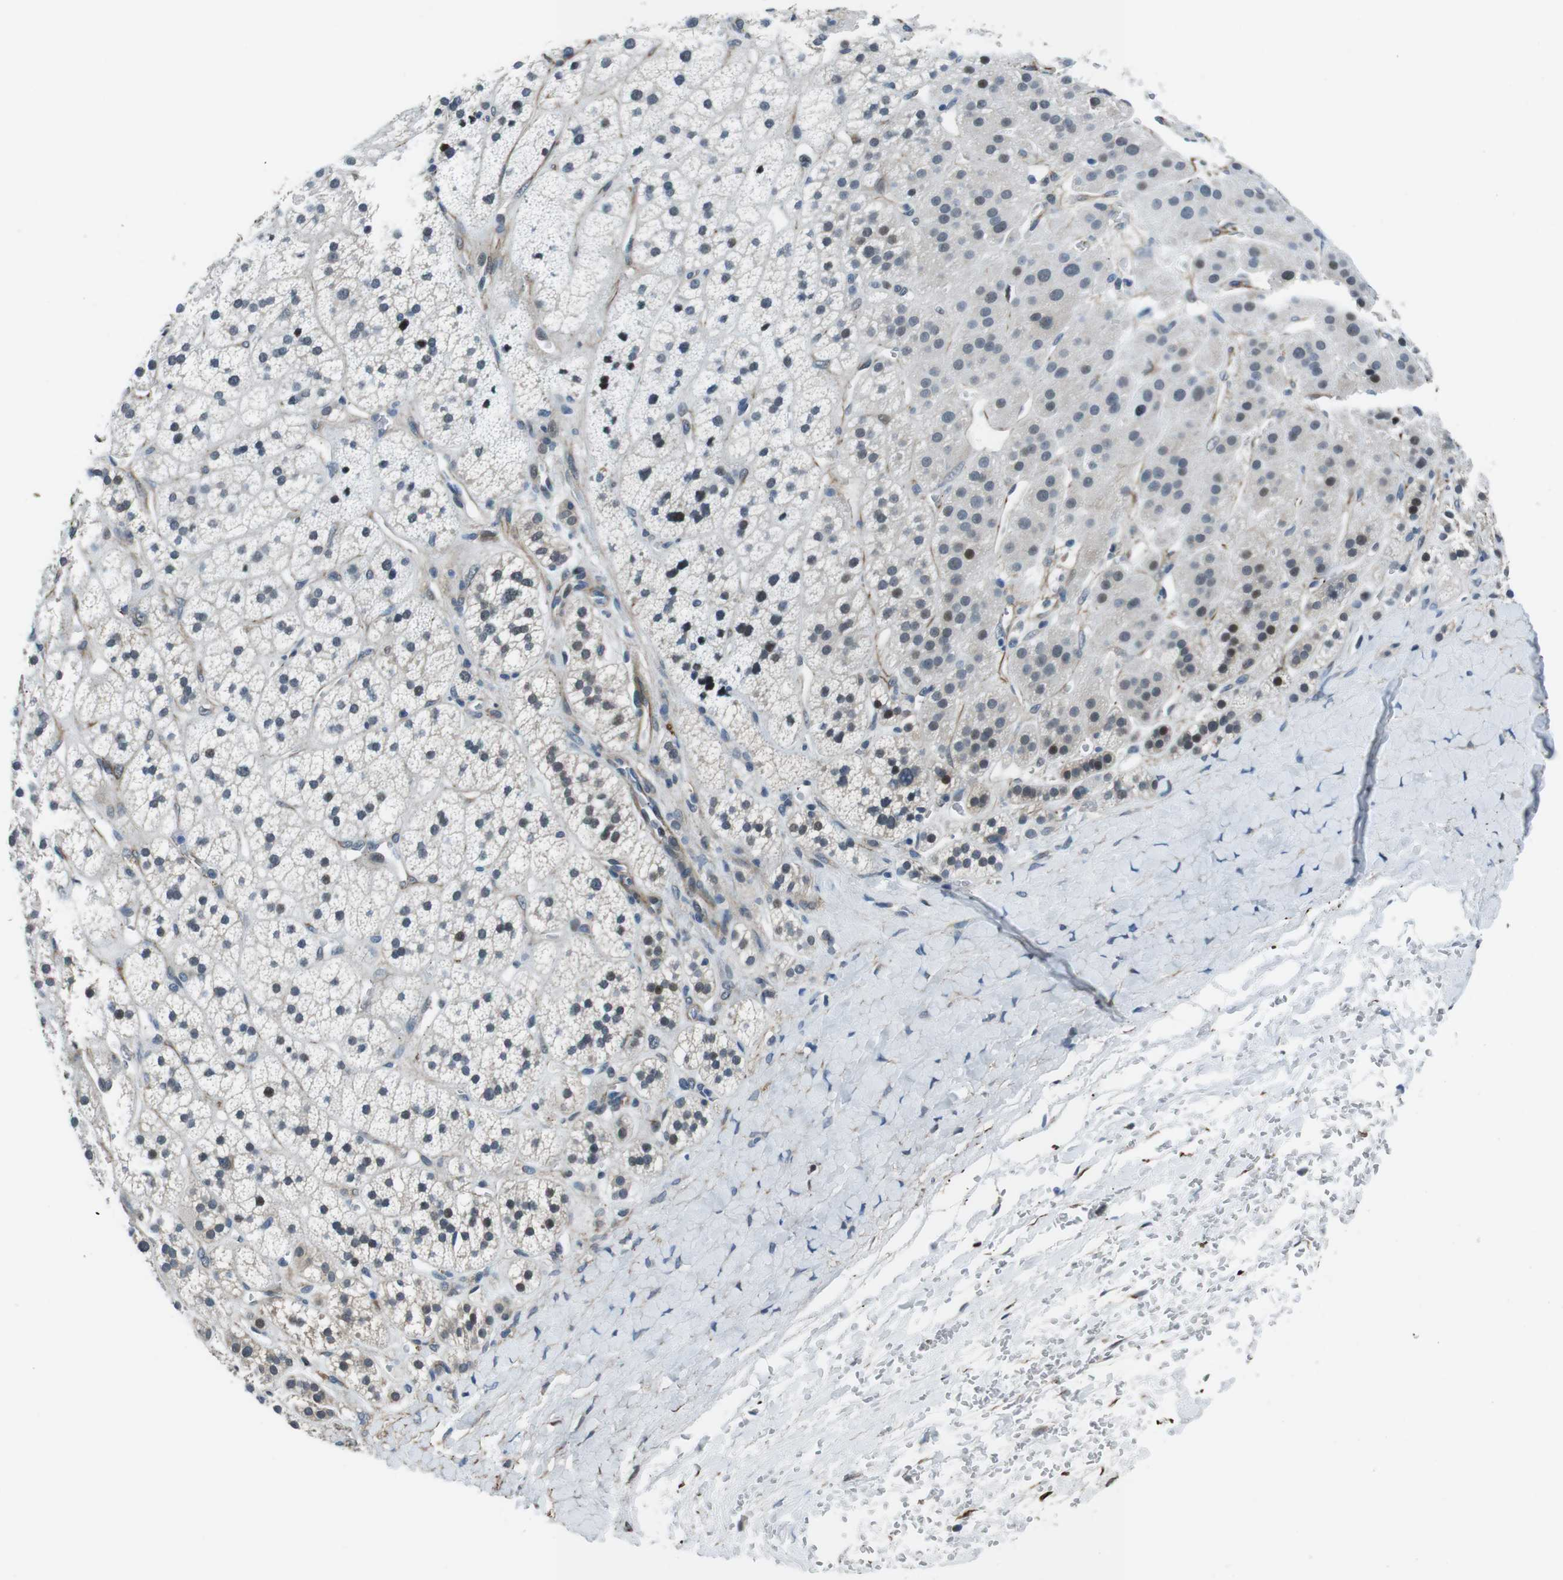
{"staining": {"intensity": "strong", "quantity": "<25%", "location": "nuclear"}, "tissue": "adrenal gland", "cell_type": "Glandular cells", "image_type": "normal", "snomed": [{"axis": "morphology", "description": "Normal tissue, NOS"}, {"axis": "topography", "description": "Adrenal gland"}], "caption": "Protein expression analysis of unremarkable adrenal gland displays strong nuclear positivity in approximately <25% of glandular cells. The staining was performed using DAB to visualize the protein expression in brown, while the nuclei were stained in blue with hematoxylin (Magnification: 20x).", "gene": "LRRC49", "patient": {"sex": "male", "age": 56}}